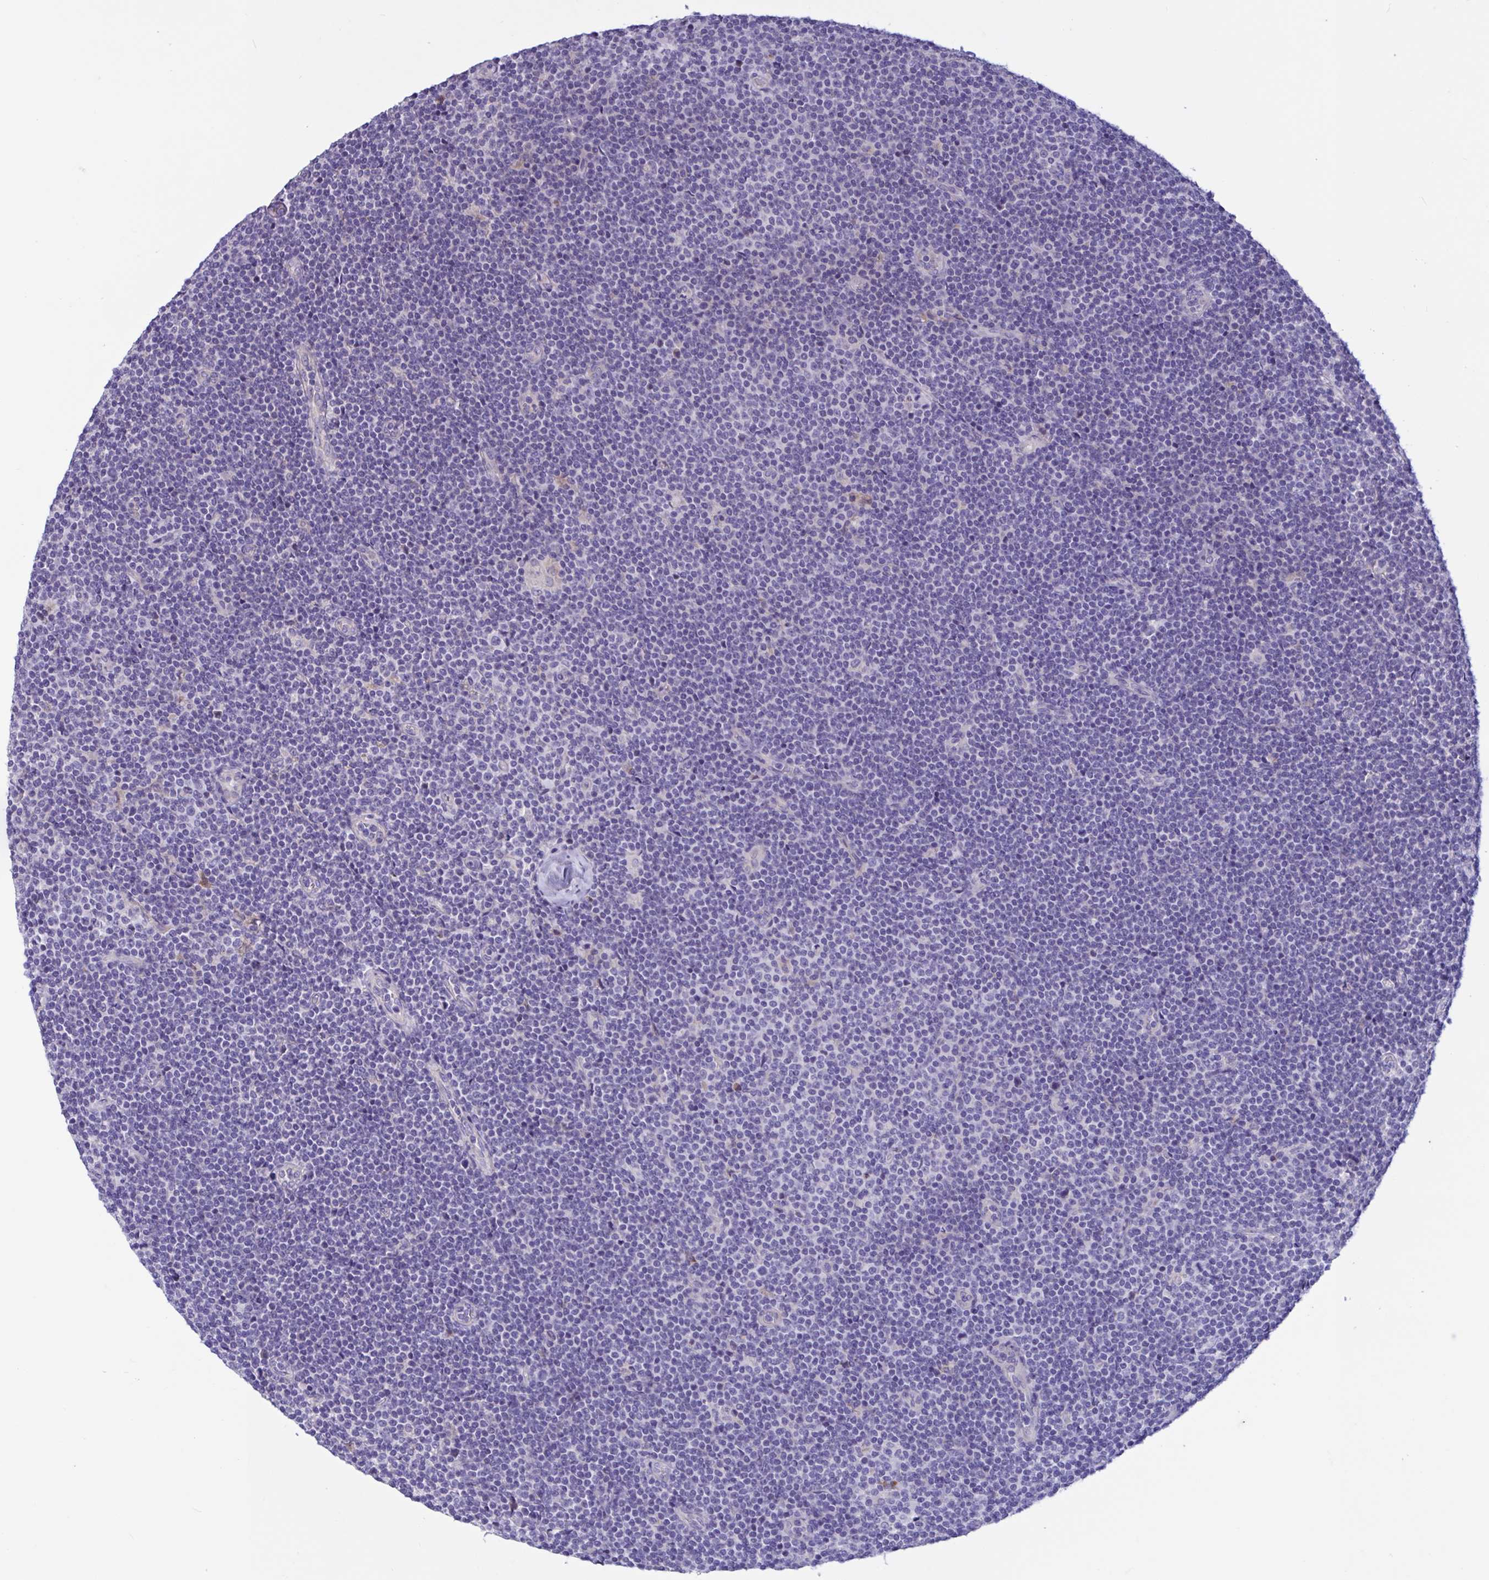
{"staining": {"intensity": "negative", "quantity": "none", "location": "none"}, "tissue": "lymphoma", "cell_type": "Tumor cells", "image_type": "cancer", "snomed": [{"axis": "morphology", "description": "Malignant lymphoma, non-Hodgkin's type, Low grade"}, {"axis": "topography", "description": "Lymph node"}], "caption": "The image displays no staining of tumor cells in lymphoma. (DAB (3,3'-diaminobenzidine) immunohistochemistry visualized using brightfield microscopy, high magnification).", "gene": "SLC66A1", "patient": {"sex": "male", "age": 48}}